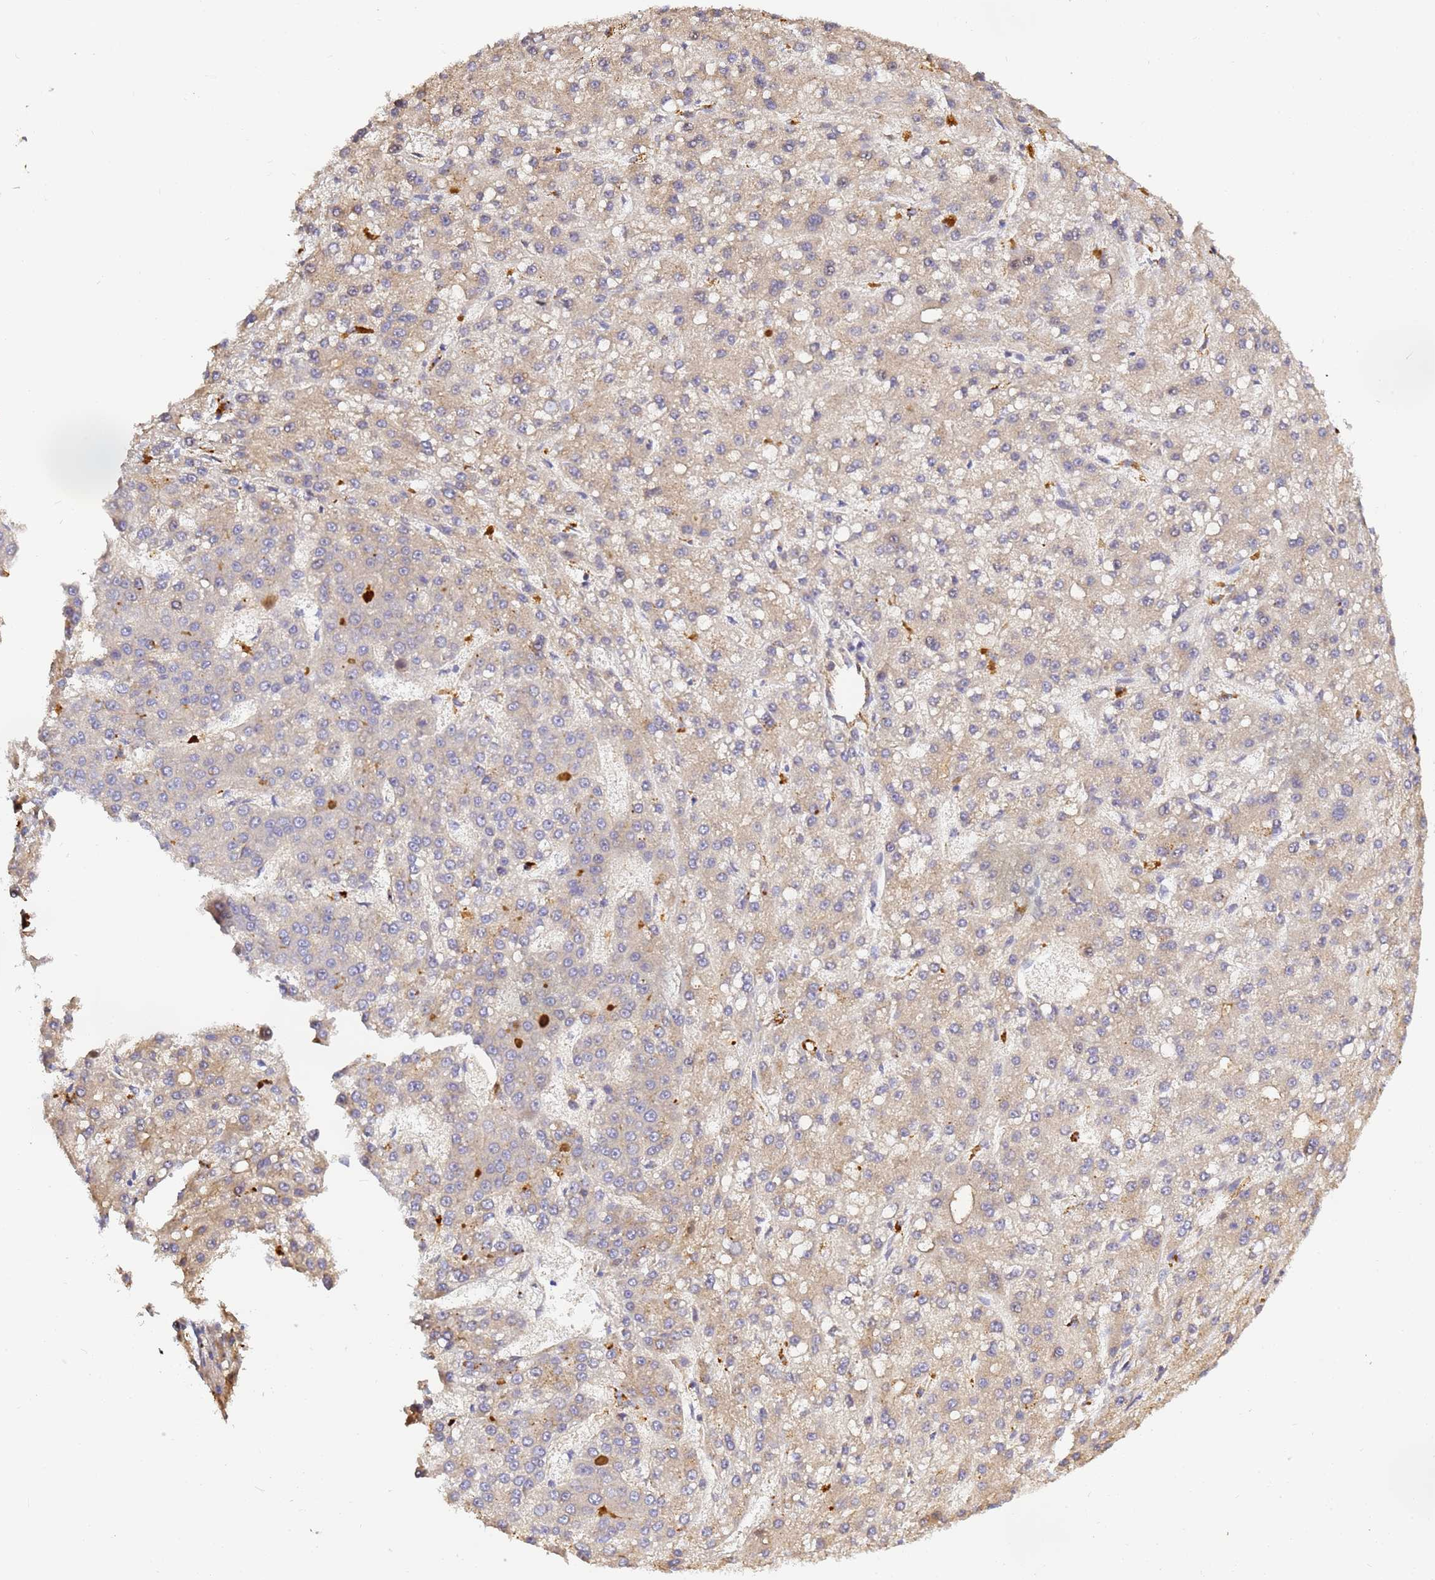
{"staining": {"intensity": "weak", "quantity": "25%-75%", "location": "cytoplasmic/membranous"}, "tissue": "liver cancer", "cell_type": "Tumor cells", "image_type": "cancer", "snomed": [{"axis": "morphology", "description": "Carcinoma, Hepatocellular, NOS"}, {"axis": "topography", "description": "Liver"}], "caption": "A histopathology image of human liver cancer (hepatocellular carcinoma) stained for a protein exhibits weak cytoplasmic/membranous brown staining in tumor cells.", "gene": "CFH", "patient": {"sex": "male", "age": 67}}